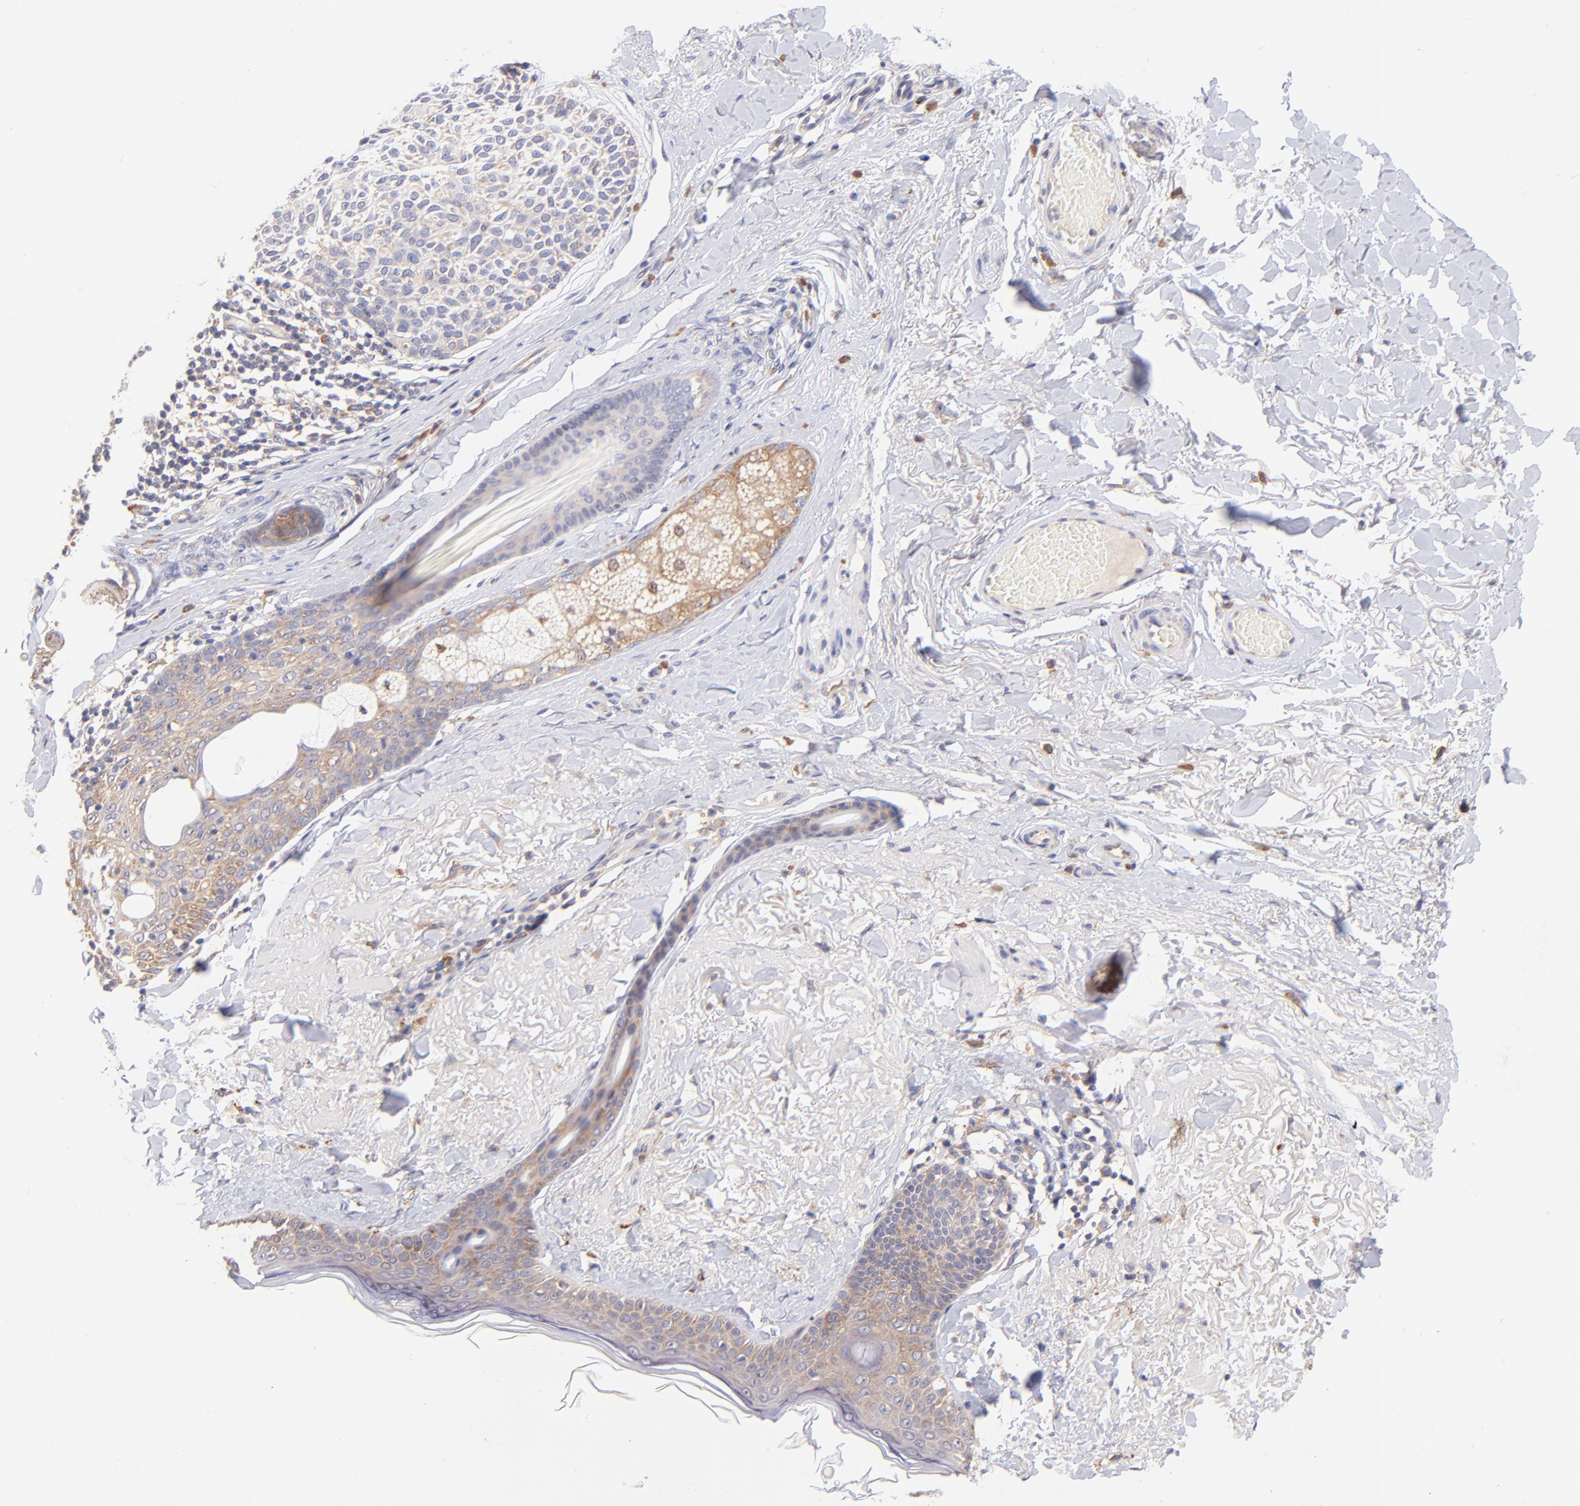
{"staining": {"intensity": "weak", "quantity": "25%-75%", "location": "cytoplasmic/membranous"}, "tissue": "skin cancer", "cell_type": "Tumor cells", "image_type": "cancer", "snomed": [{"axis": "morphology", "description": "Normal tissue, NOS"}, {"axis": "morphology", "description": "Basal cell carcinoma"}, {"axis": "topography", "description": "Skin"}], "caption": "About 25%-75% of tumor cells in skin basal cell carcinoma reveal weak cytoplasmic/membranous protein positivity as visualized by brown immunohistochemical staining.", "gene": "RPL11", "patient": {"sex": "female", "age": 70}}